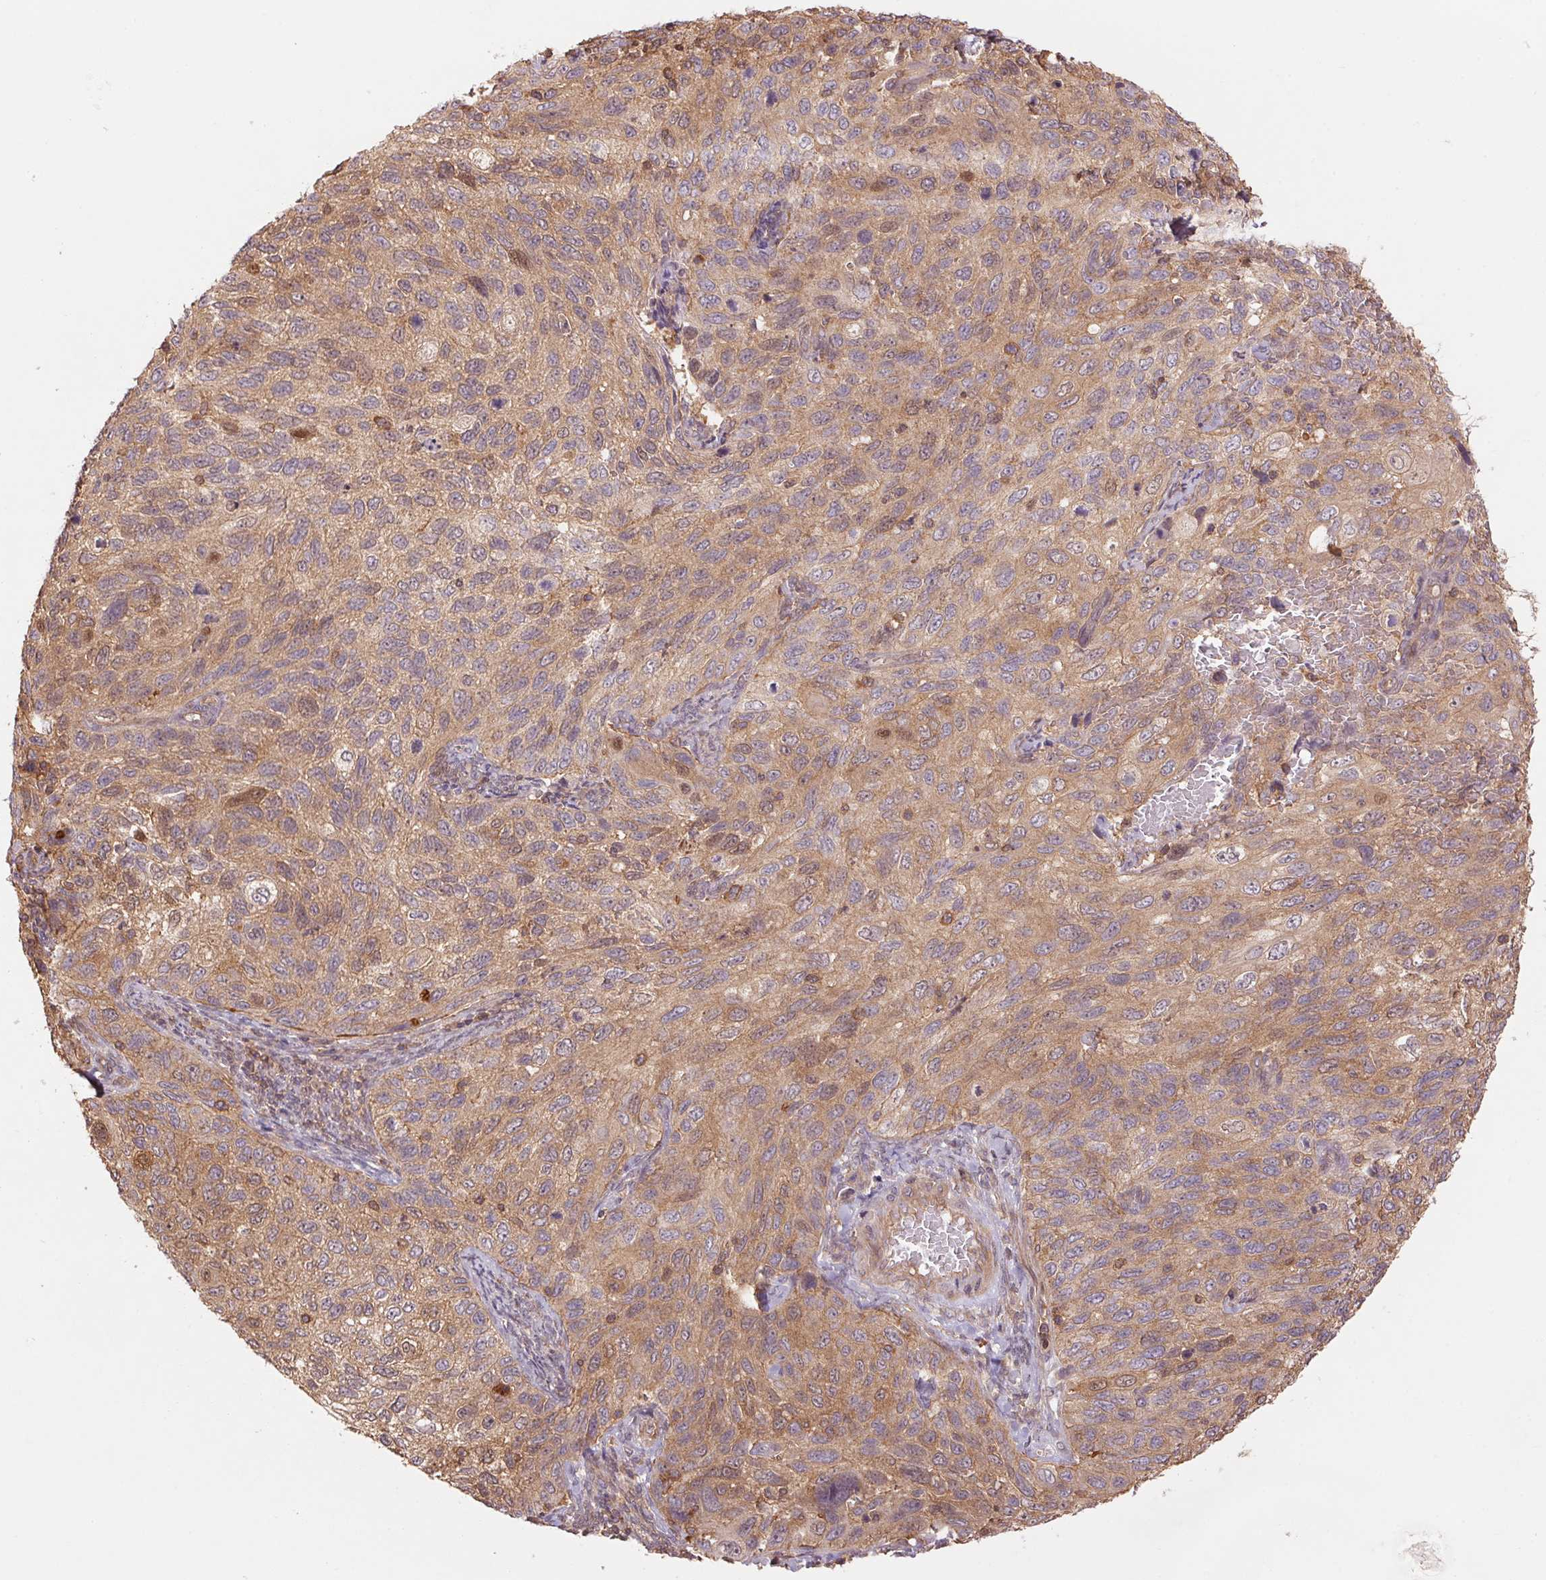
{"staining": {"intensity": "moderate", "quantity": ">75%", "location": "cytoplasmic/membranous,nuclear"}, "tissue": "cervical cancer", "cell_type": "Tumor cells", "image_type": "cancer", "snomed": [{"axis": "morphology", "description": "Squamous cell carcinoma, NOS"}, {"axis": "topography", "description": "Cervix"}], "caption": "Immunohistochemical staining of human cervical squamous cell carcinoma exhibits moderate cytoplasmic/membranous and nuclear protein expression in approximately >75% of tumor cells.", "gene": "TUBA3D", "patient": {"sex": "female", "age": 70}}